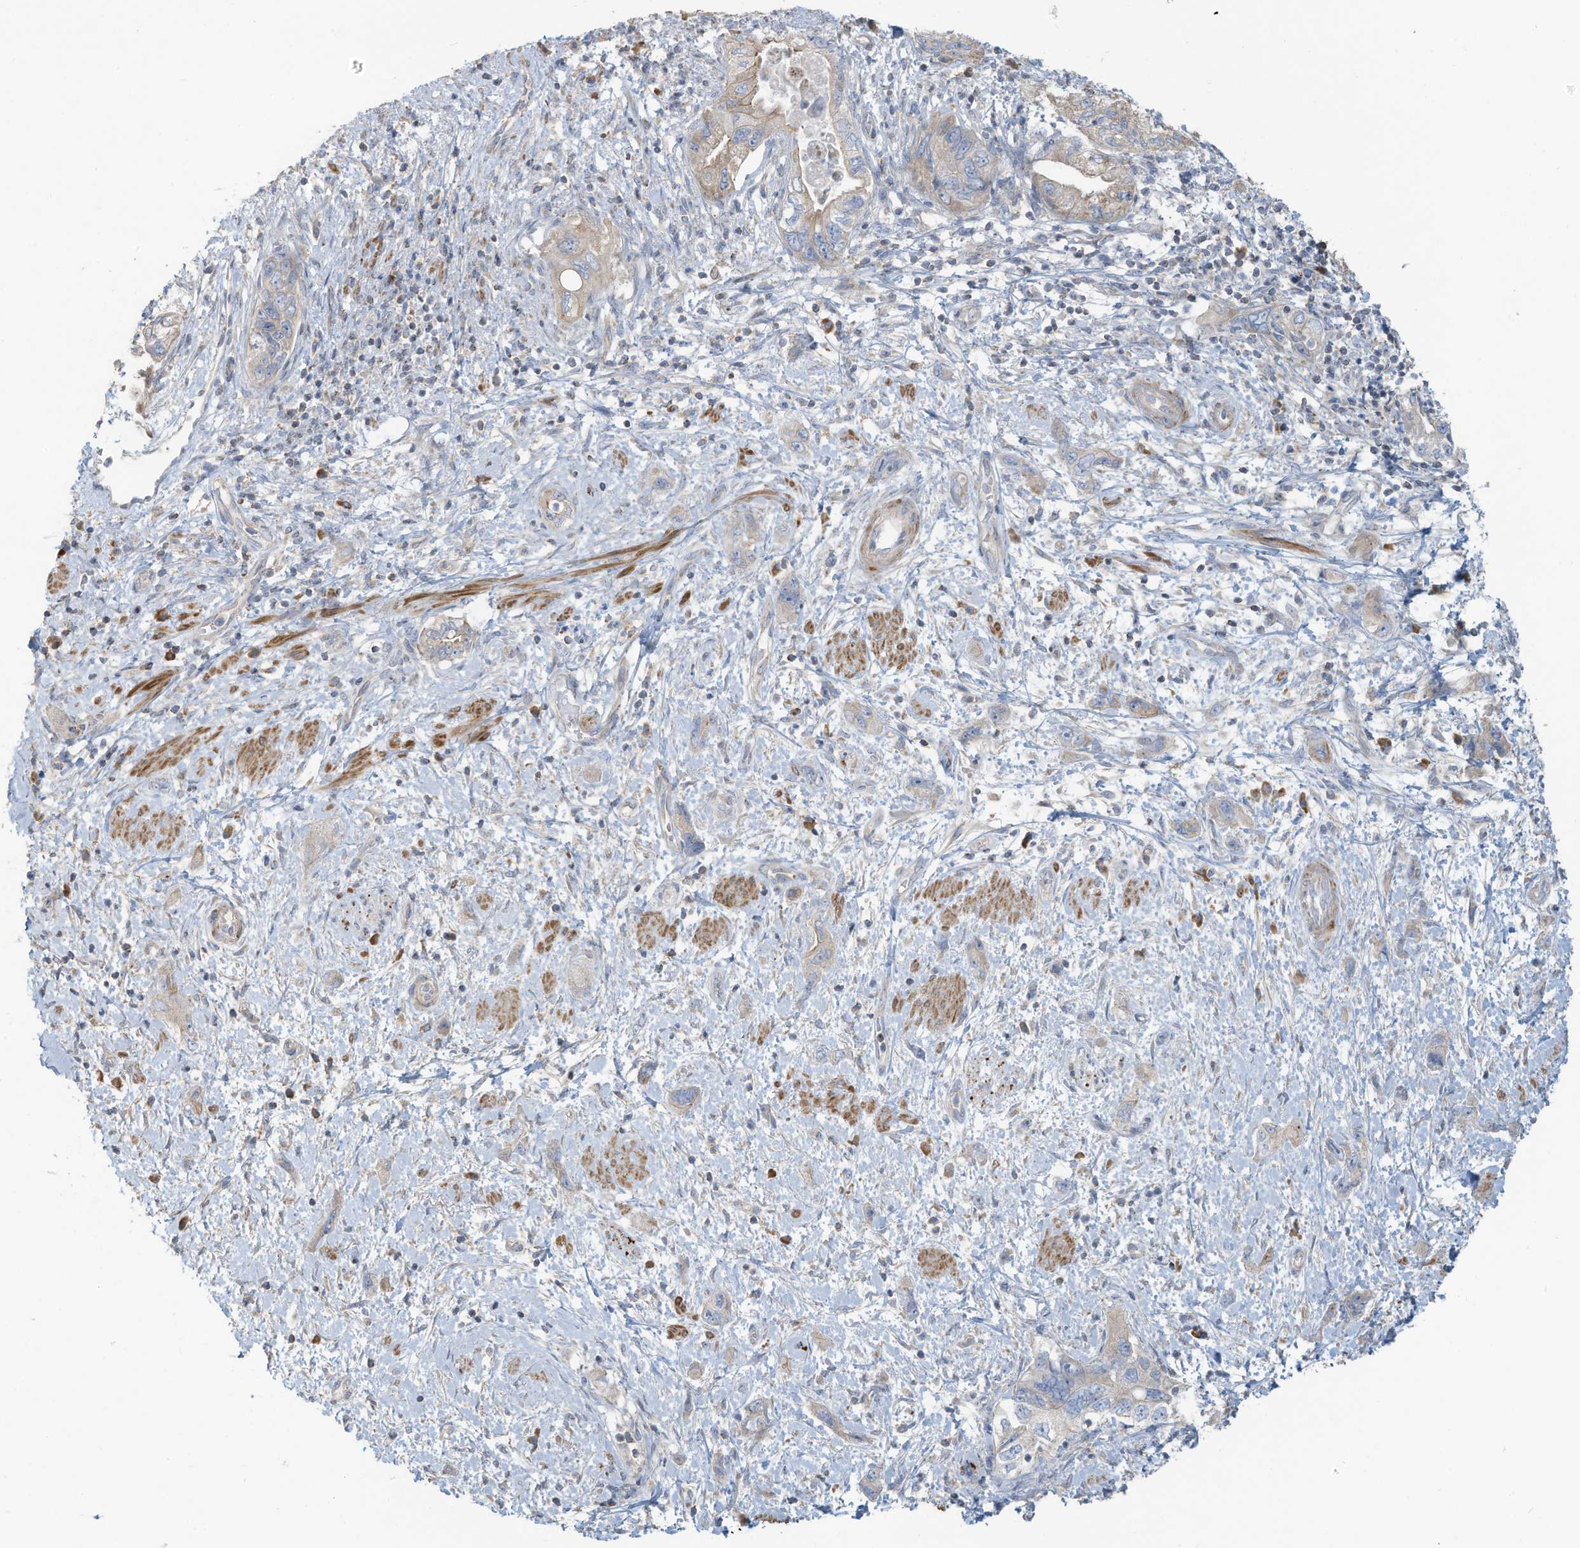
{"staining": {"intensity": "negative", "quantity": "none", "location": "none"}, "tissue": "pancreatic cancer", "cell_type": "Tumor cells", "image_type": "cancer", "snomed": [{"axis": "morphology", "description": "Adenocarcinoma, NOS"}, {"axis": "topography", "description": "Pancreas"}], "caption": "High magnification brightfield microscopy of pancreatic adenocarcinoma stained with DAB (3,3'-diaminobenzidine) (brown) and counterstained with hematoxylin (blue): tumor cells show no significant expression.", "gene": "GTPBP2", "patient": {"sex": "female", "age": 73}}